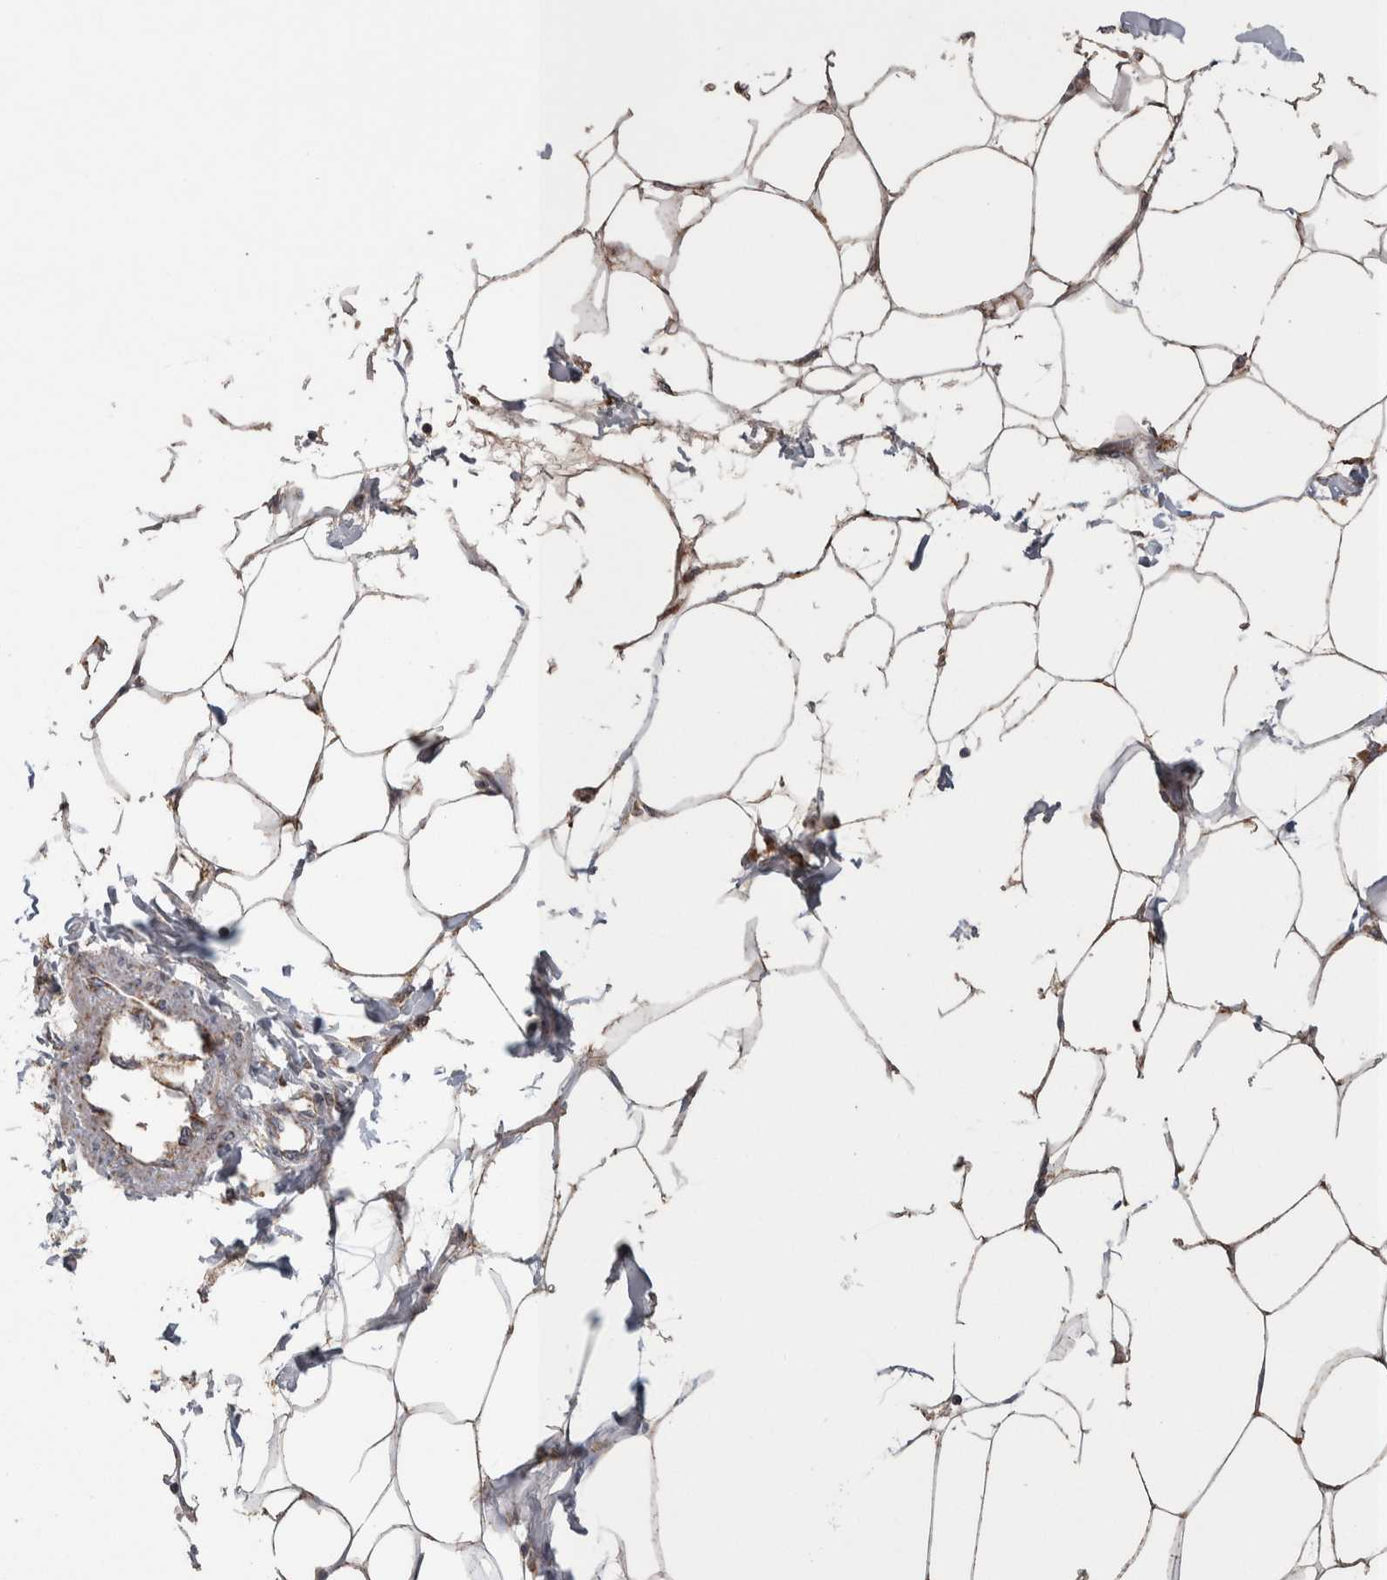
{"staining": {"intensity": "moderate", "quantity": ">75%", "location": "cytoplasmic/membranous"}, "tissue": "adipose tissue", "cell_type": "Adipocytes", "image_type": "normal", "snomed": [{"axis": "morphology", "description": "Normal tissue, NOS"}, {"axis": "morphology", "description": "Adenocarcinoma, NOS"}, {"axis": "topography", "description": "Colon"}, {"axis": "topography", "description": "Peripheral nerve tissue"}], "caption": "High-magnification brightfield microscopy of benign adipose tissue stained with DAB (3,3'-diaminobenzidine) (brown) and counterstained with hematoxylin (blue). adipocytes exhibit moderate cytoplasmic/membranous staining is appreciated in about>75% of cells.", "gene": "SCO1", "patient": {"sex": "male", "age": 14}}